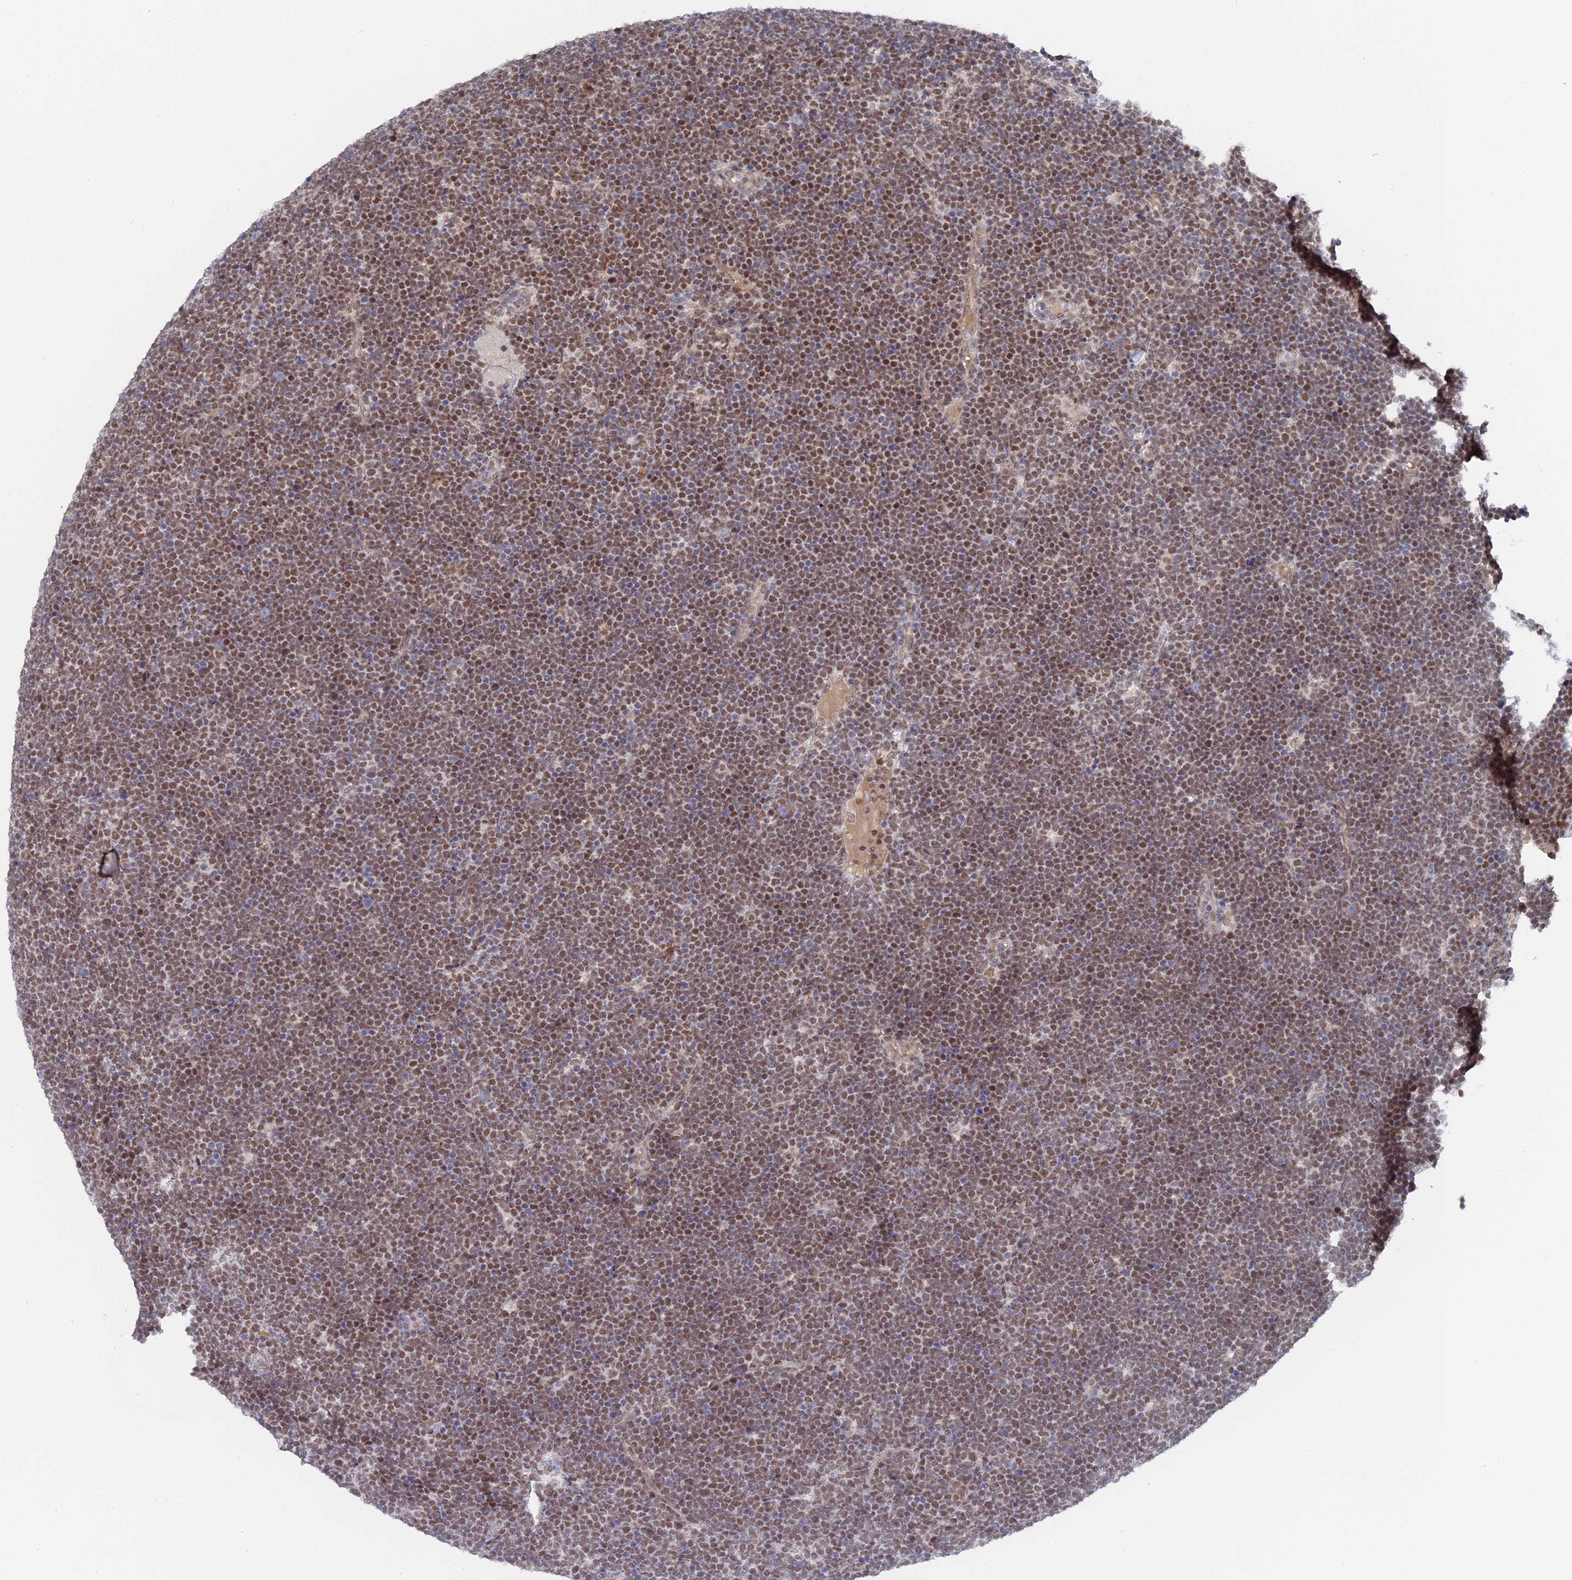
{"staining": {"intensity": "moderate", "quantity": ">75%", "location": "nuclear"}, "tissue": "lymphoma", "cell_type": "Tumor cells", "image_type": "cancer", "snomed": [{"axis": "morphology", "description": "Malignant lymphoma, non-Hodgkin's type, High grade"}, {"axis": "topography", "description": "Lymph node"}], "caption": "IHC of human high-grade malignant lymphoma, non-Hodgkin's type reveals medium levels of moderate nuclear expression in approximately >75% of tumor cells.", "gene": "CCDC85A", "patient": {"sex": "male", "age": 13}}